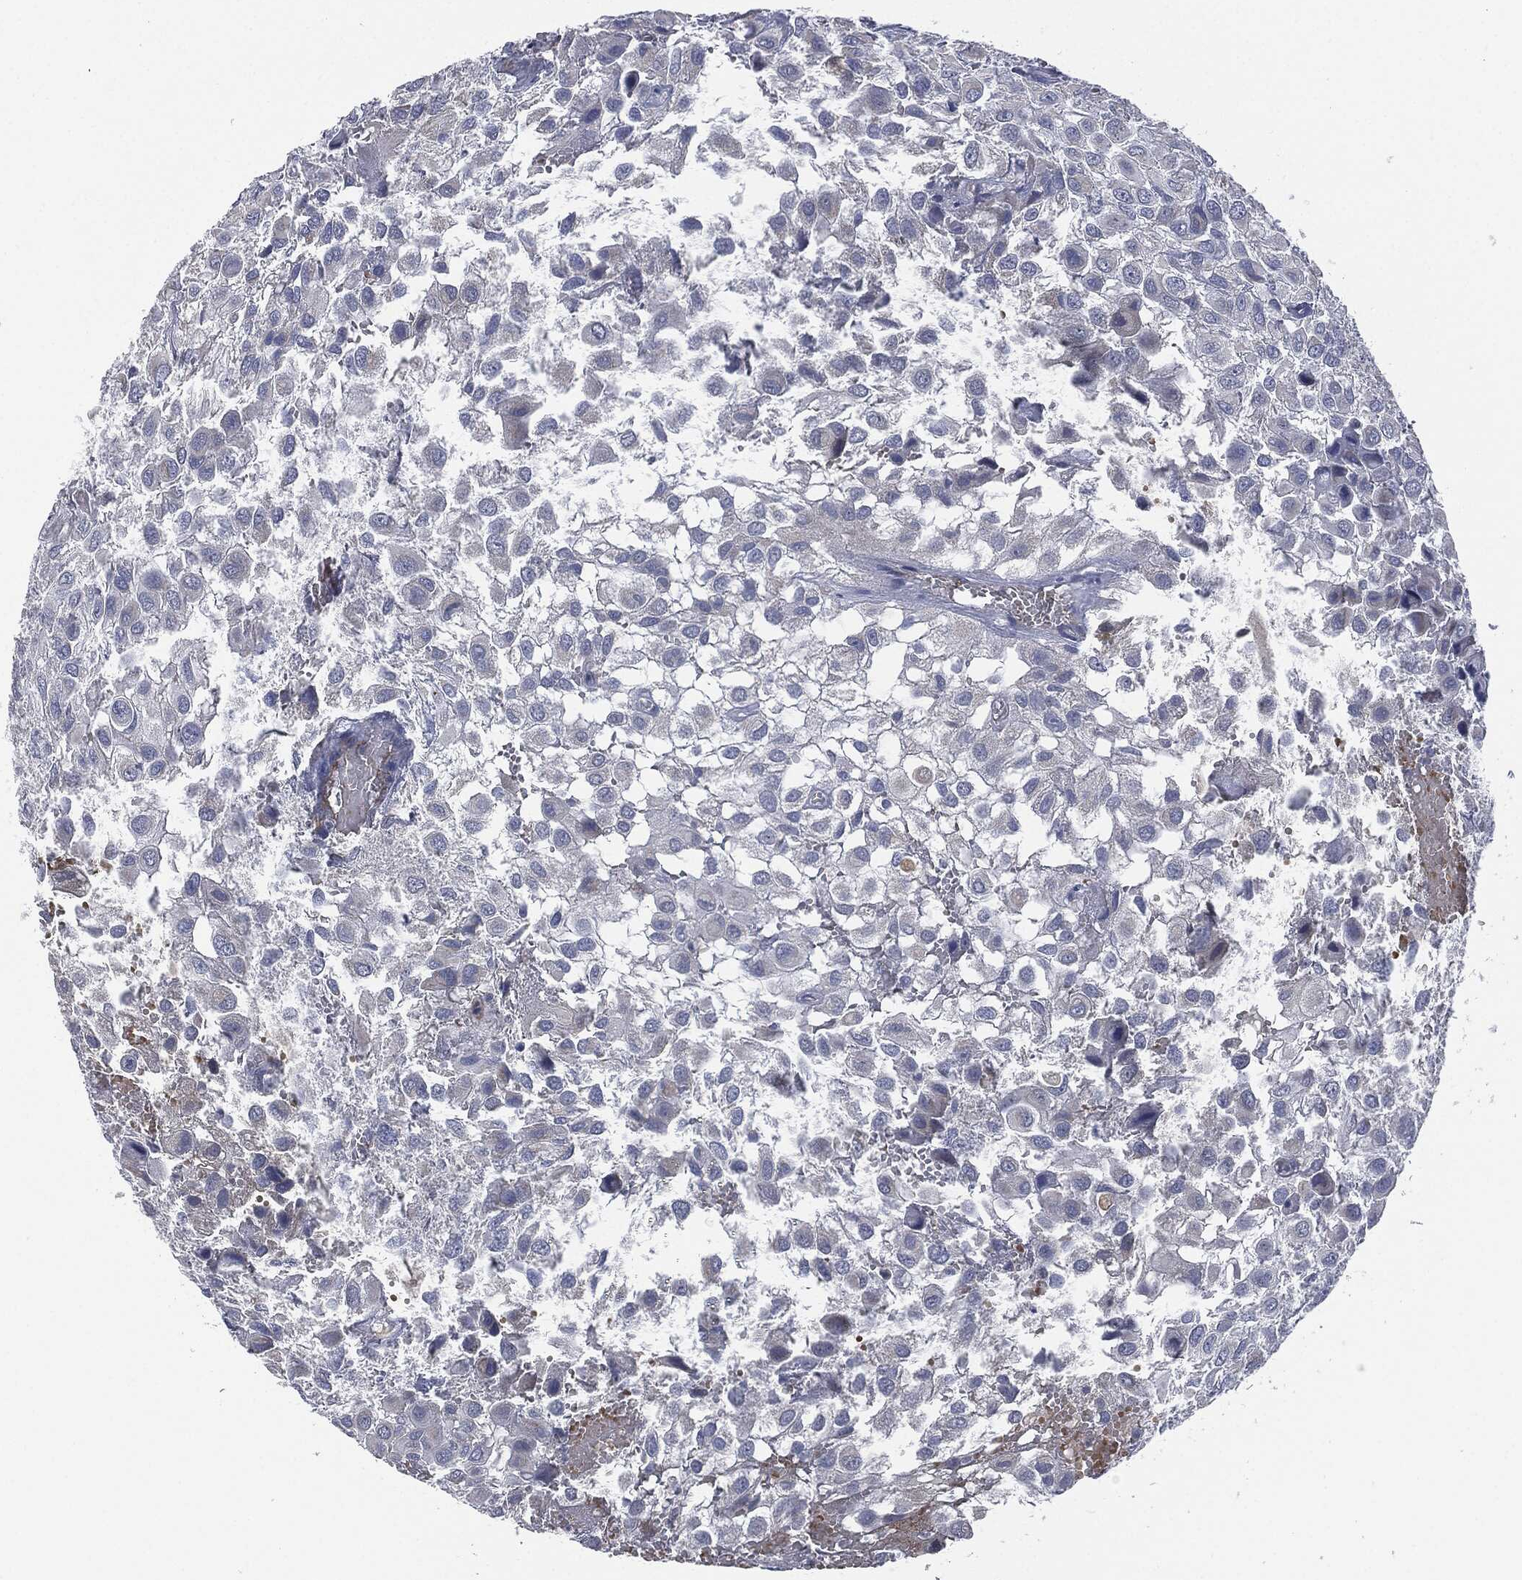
{"staining": {"intensity": "negative", "quantity": "none", "location": "none"}, "tissue": "urothelial cancer", "cell_type": "Tumor cells", "image_type": "cancer", "snomed": [{"axis": "morphology", "description": "Urothelial carcinoma, High grade"}, {"axis": "topography", "description": "Urinary bladder"}], "caption": "A micrograph of human urothelial carcinoma (high-grade) is negative for staining in tumor cells. (DAB immunohistochemistry (IHC) with hematoxylin counter stain).", "gene": "SIGLEC9", "patient": {"sex": "male", "age": 56}}